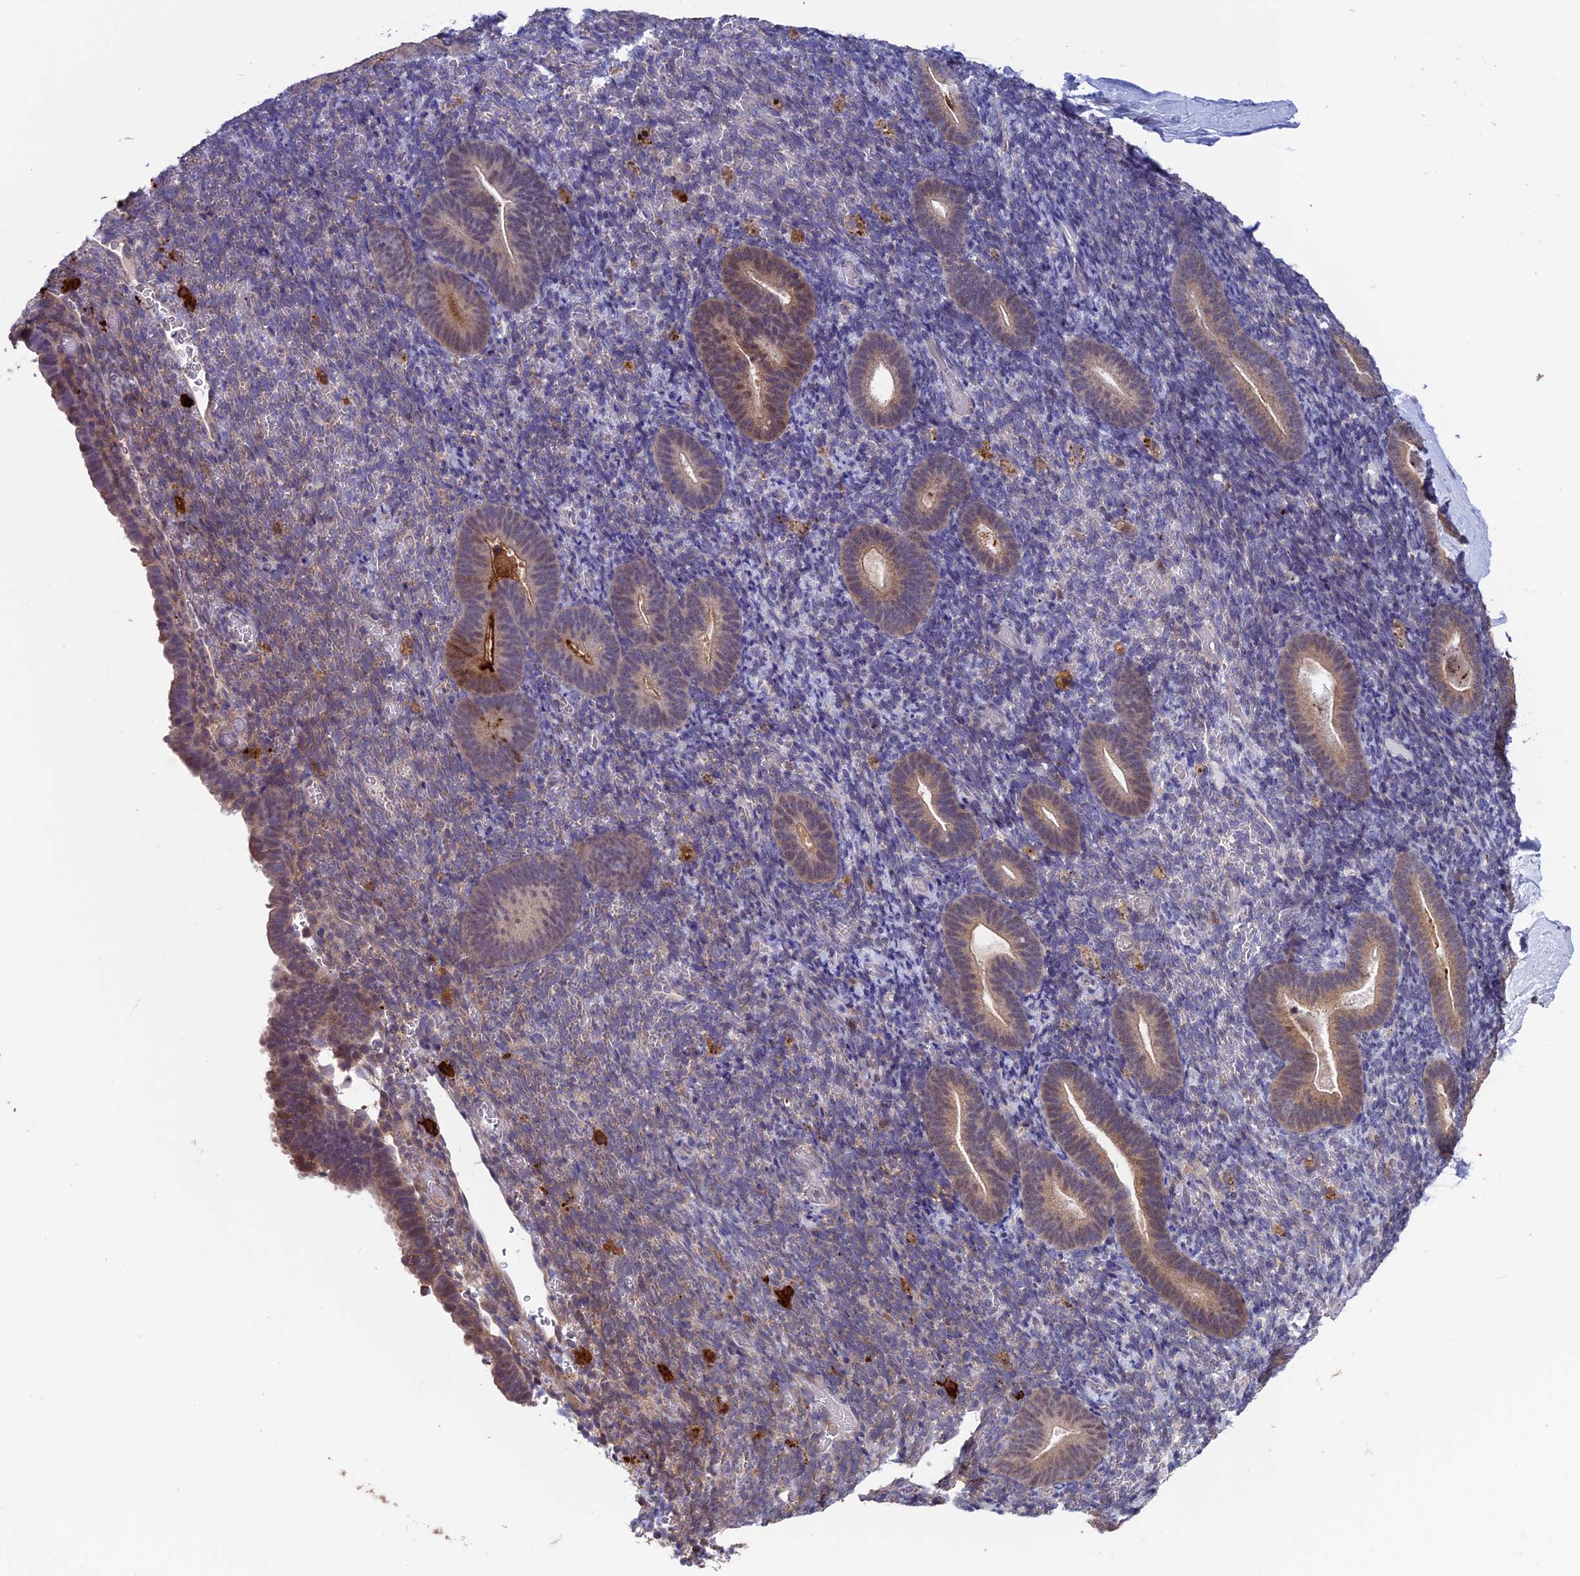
{"staining": {"intensity": "negative", "quantity": "none", "location": "none"}, "tissue": "endometrium", "cell_type": "Cells in endometrial stroma", "image_type": "normal", "snomed": [{"axis": "morphology", "description": "Normal tissue, NOS"}, {"axis": "topography", "description": "Endometrium"}], "caption": "Immunohistochemical staining of normal endometrium demonstrates no significant staining in cells in endometrial stroma.", "gene": "MAST2", "patient": {"sex": "female", "age": 51}}